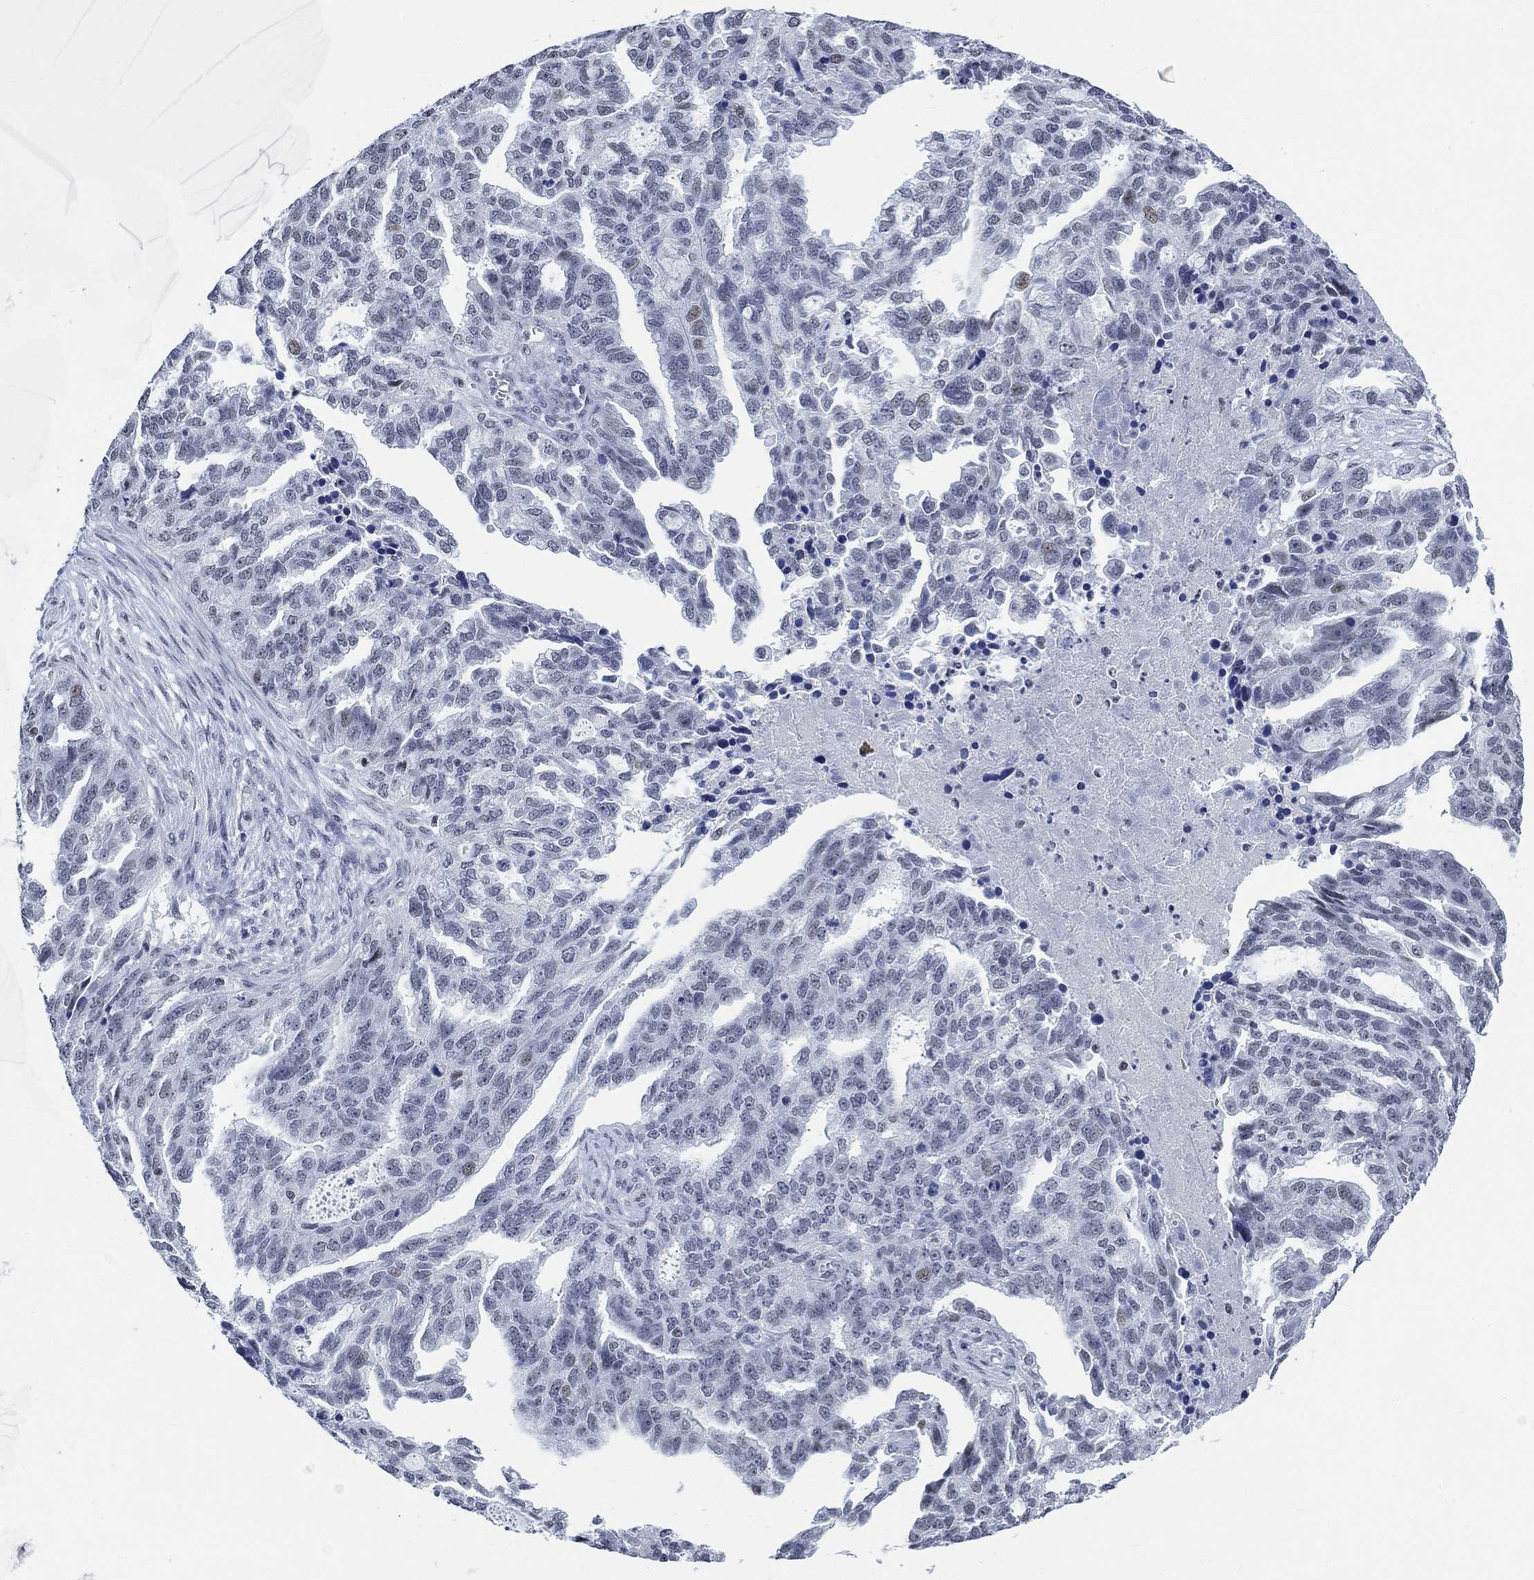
{"staining": {"intensity": "negative", "quantity": "none", "location": "none"}, "tissue": "ovarian cancer", "cell_type": "Tumor cells", "image_type": "cancer", "snomed": [{"axis": "morphology", "description": "Cystadenocarcinoma, serous, NOS"}, {"axis": "topography", "description": "Ovary"}], "caption": "An immunohistochemistry photomicrograph of ovarian cancer is shown. There is no staining in tumor cells of ovarian cancer. (DAB IHC visualized using brightfield microscopy, high magnification).", "gene": "KCNH8", "patient": {"sex": "female", "age": 51}}